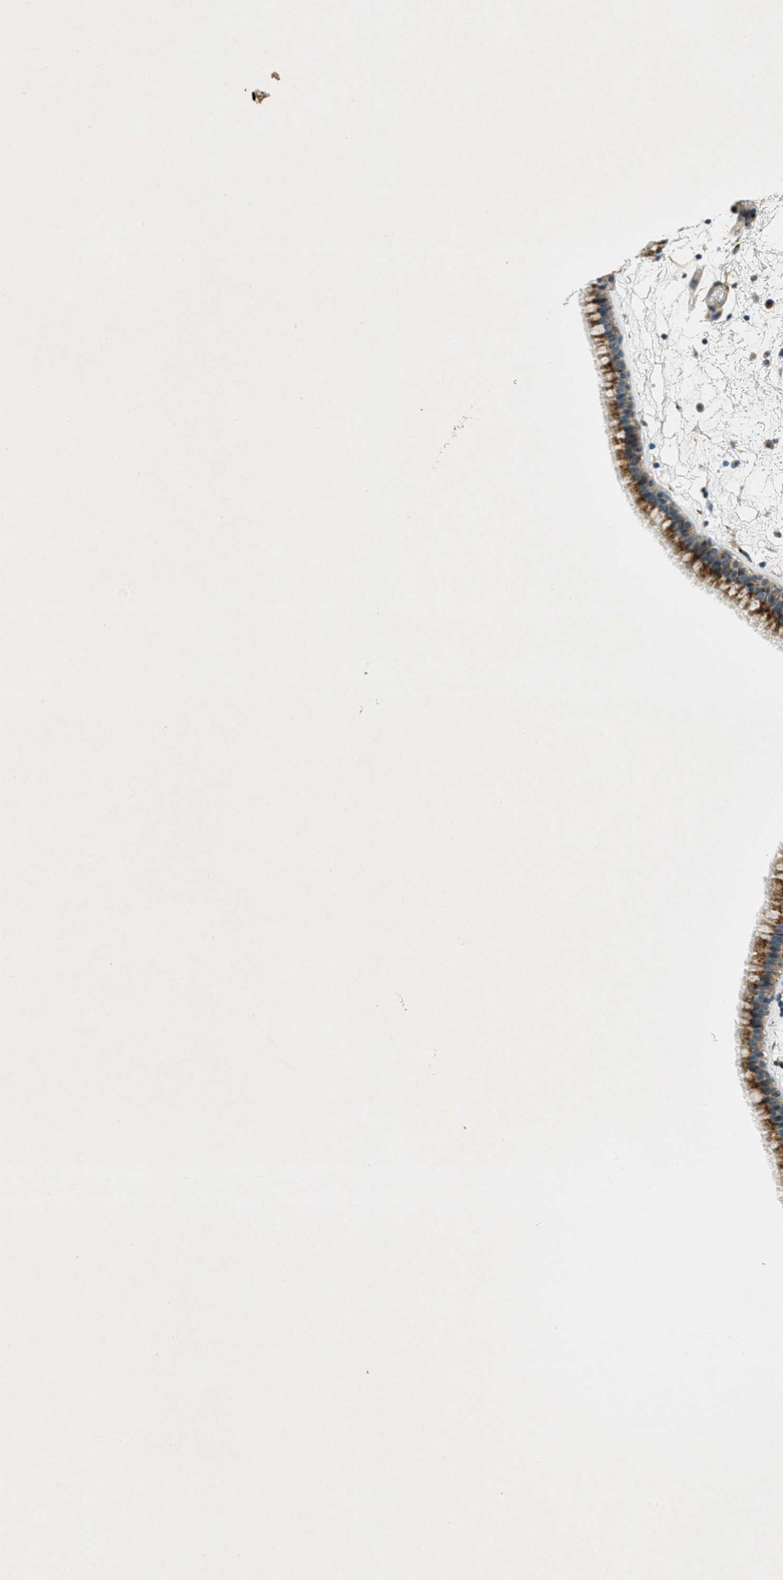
{"staining": {"intensity": "strong", "quantity": ">75%", "location": "cytoplasmic/membranous"}, "tissue": "nasopharynx", "cell_type": "Respiratory epithelial cells", "image_type": "normal", "snomed": [{"axis": "morphology", "description": "Normal tissue, NOS"}, {"axis": "morphology", "description": "Inflammation, NOS"}, {"axis": "topography", "description": "Nasopharynx"}], "caption": "Protein staining of benign nasopharynx reveals strong cytoplasmic/membranous staining in about >75% of respiratory epithelial cells.", "gene": "NUDT4B", "patient": {"sex": "male", "age": 48}}